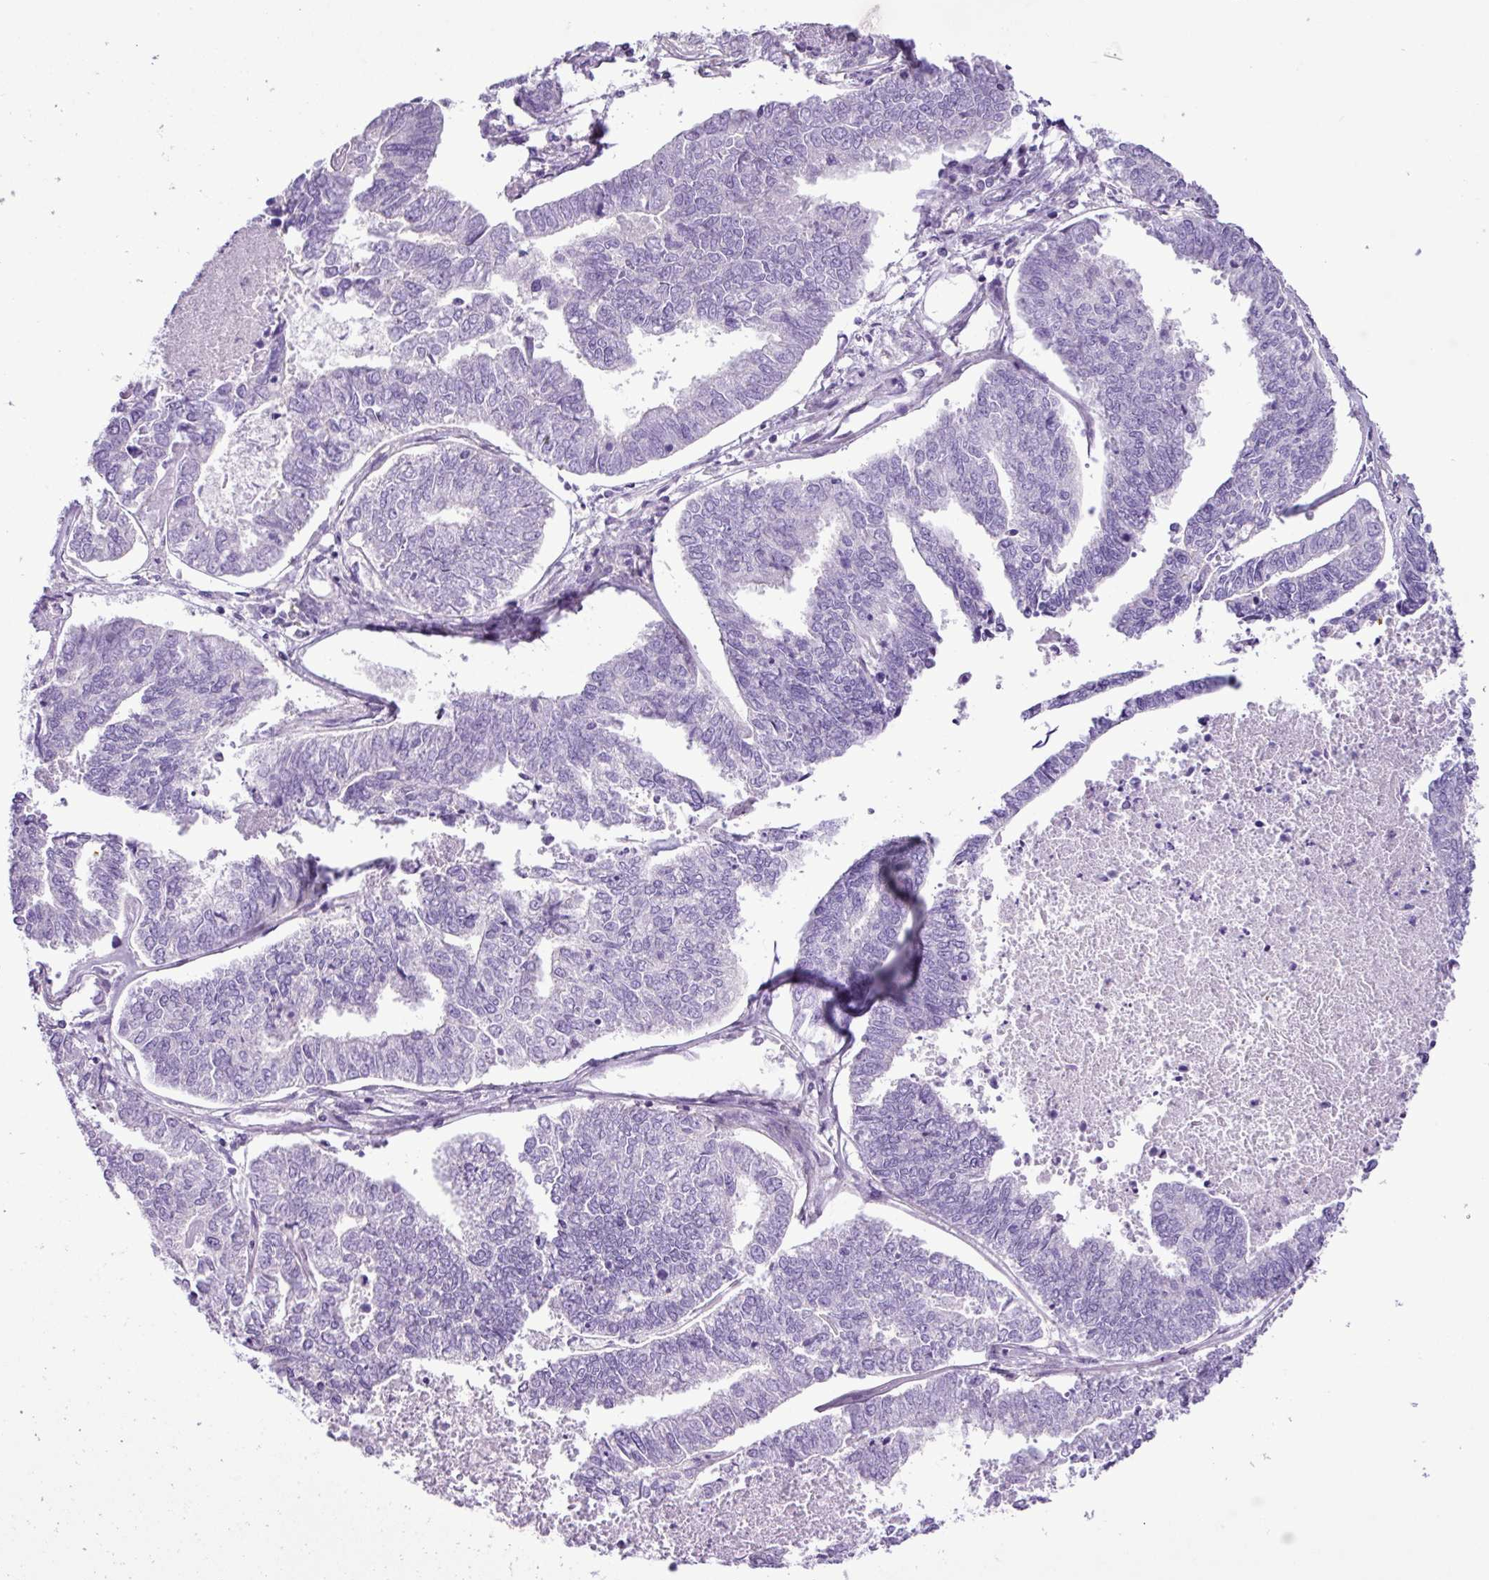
{"staining": {"intensity": "negative", "quantity": "none", "location": "none"}, "tissue": "endometrial cancer", "cell_type": "Tumor cells", "image_type": "cancer", "snomed": [{"axis": "morphology", "description": "Adenocarcinoma, NOS"}, {"axis": "topography", "description": "Endometrium"}], "caption": "Protein analysis of adenocarcinoma (endometrial) displays no significant expression in tumor cells.", "gene": "ZNF334", "patient": {"sex": "female", "age": 73}}